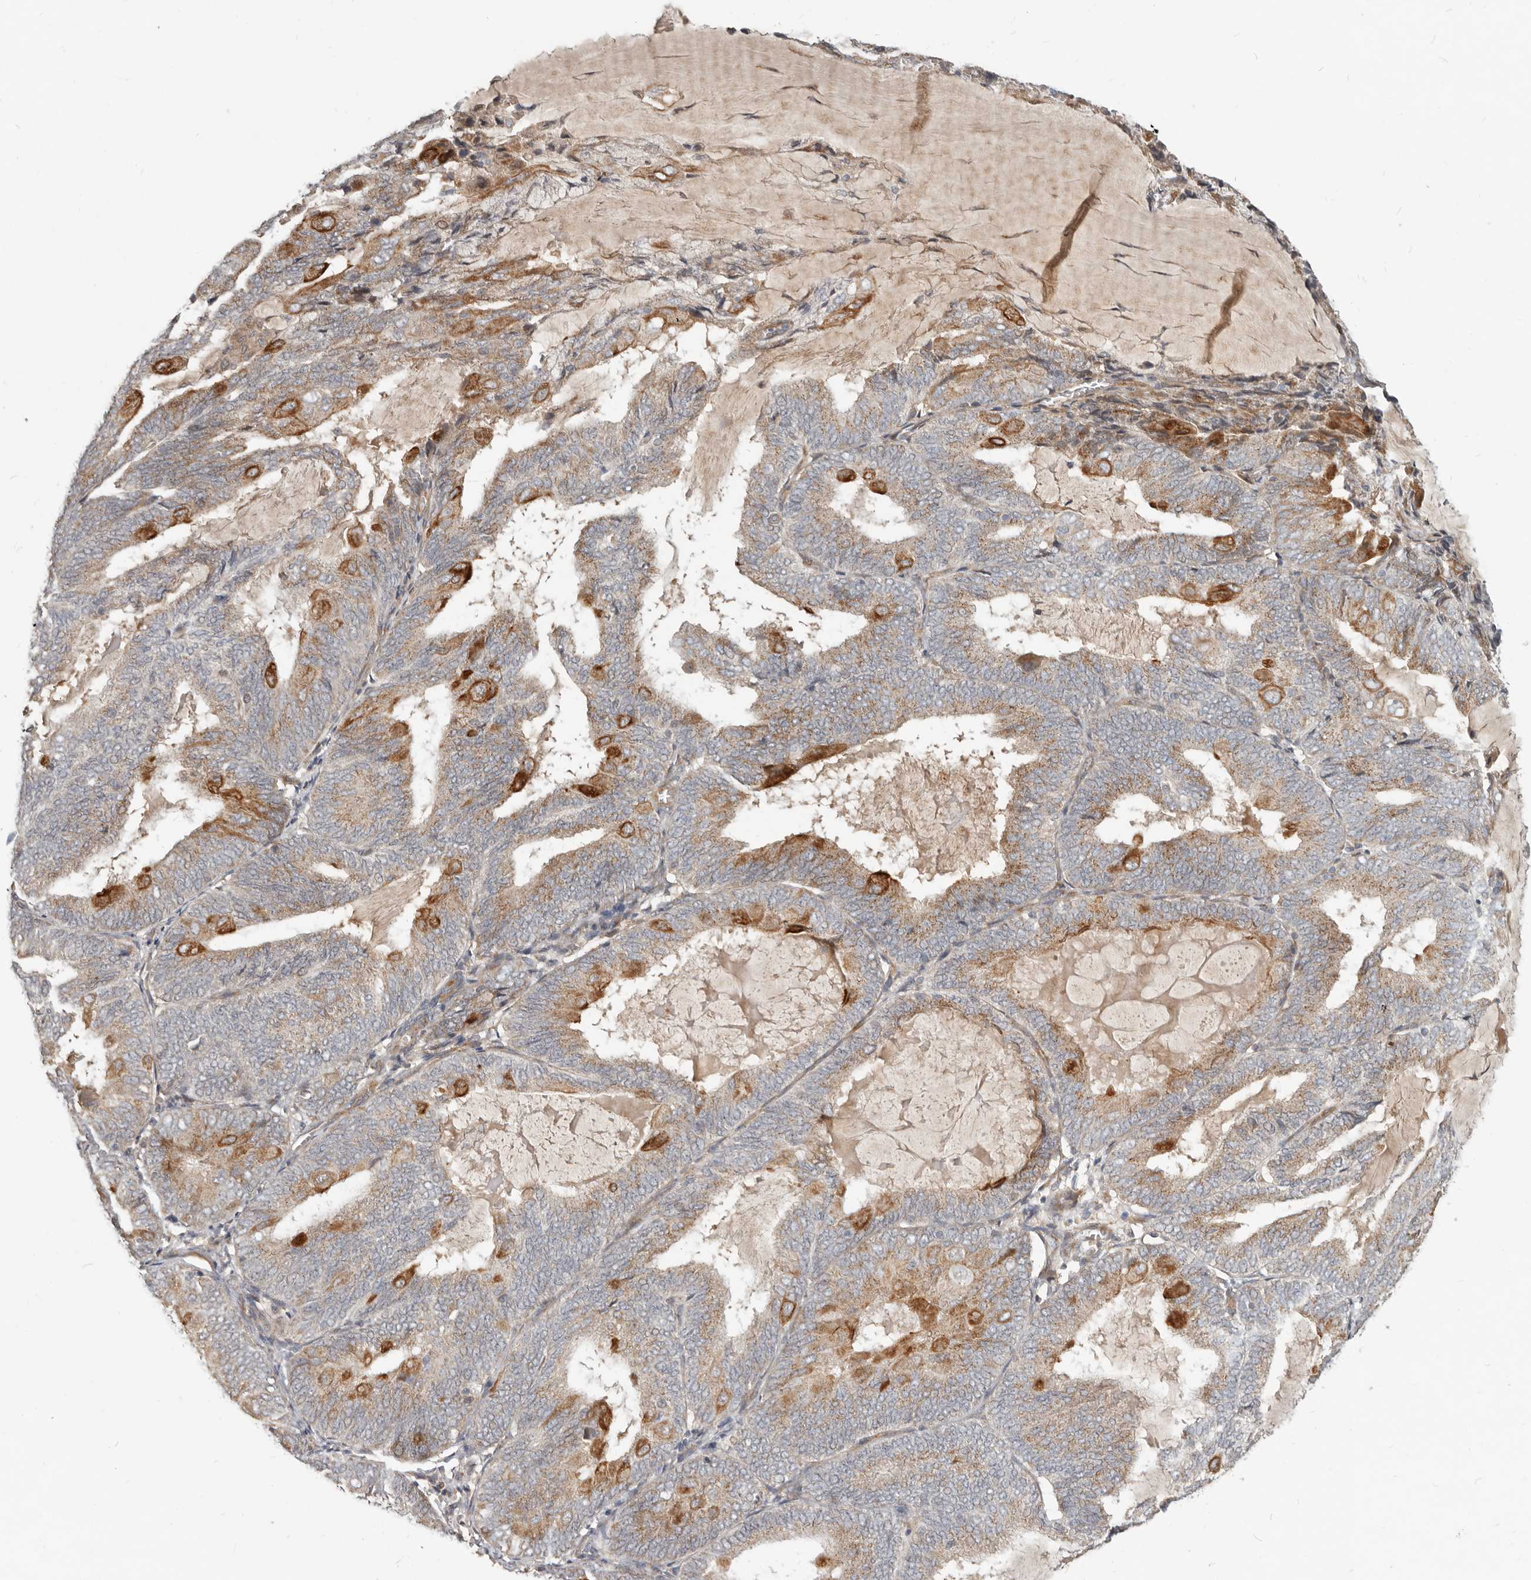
{"staining": {"intensity": "moderate", "quantity": "25%-75%", "location": "cytoplasmic/membranous"}, "tissue": "endometrial cancer", "cell_type": "Tumor cells", "image_type": "cancer", "snomed": [{"axis": "morphology", "description": "Adenocarcinoma, NOS"}, {"axis": "topography", "description": "Endometrium"}], "caption": "Immunohistochemistry (IHC) image of human endometrial cancer stained for a protein (brown), which demonstrates medium levels of moderate cytoplasmic/membranous positivity in about 25%-75% of tumor cells.", "gene": "NPY4R", "patient": {"sex": "female", "age": 81}}